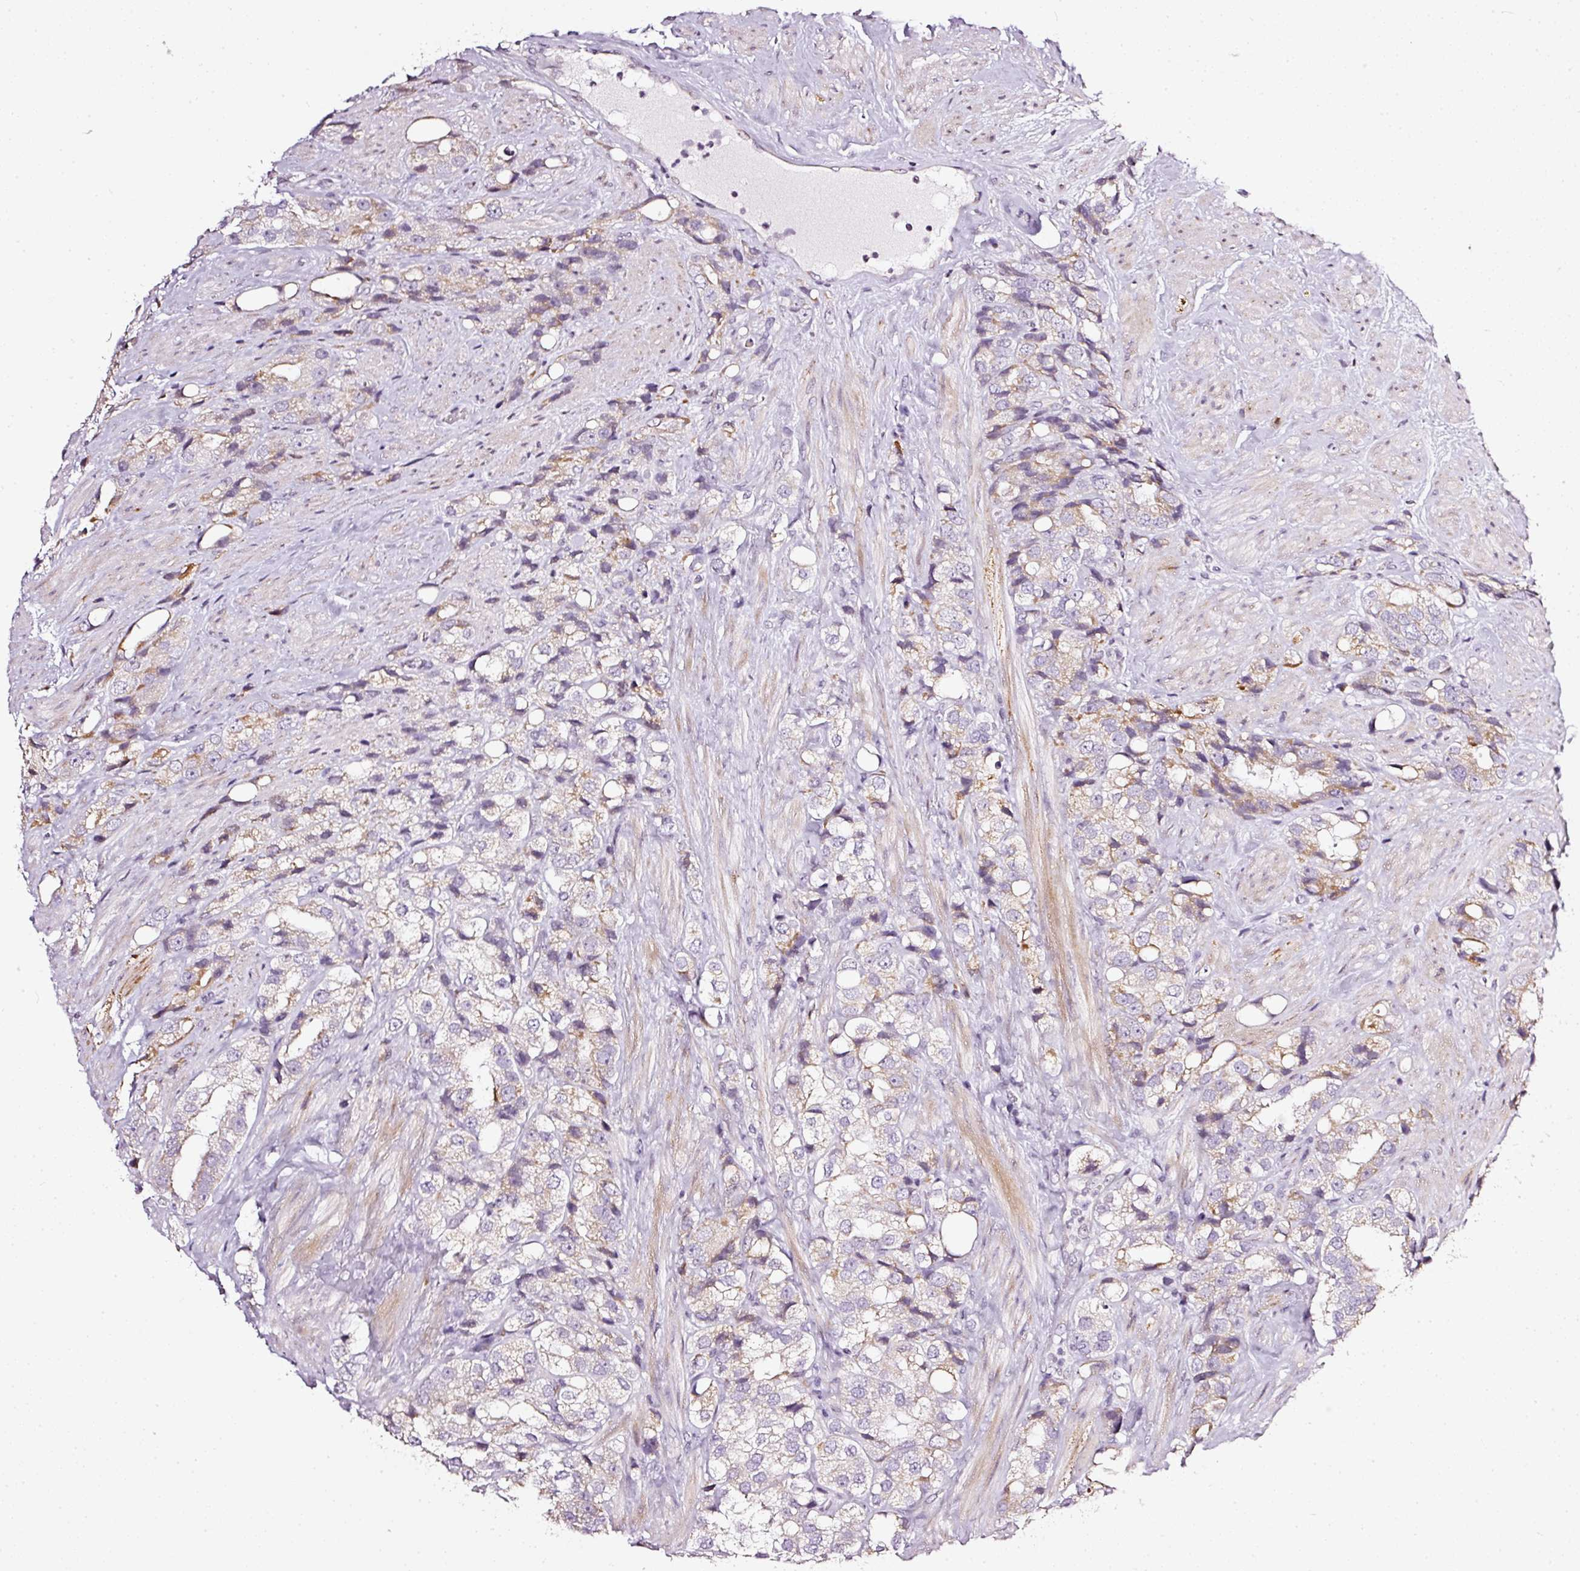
{"staining": {"intensity": "weak", "quantity": "25%-75%", "location": "cytoplasmic/membranous"}, "tissue": "prostate cancer", "cell_type": "Tumor cells", "image_type": "cancer", "snomed": [{"axis": "morphology", "description": "Adenocarcinoma, NOS"}, {"axis": "topography", "description": "Prostate"}], "caption": "Weak cytoplasmic/membranous expression for a protein is identified in about 25%-75% of tumor cells of prostate cancer using IHC.", "gene": "NRDE2", "patient": {"sex": "male", "age": 79}}